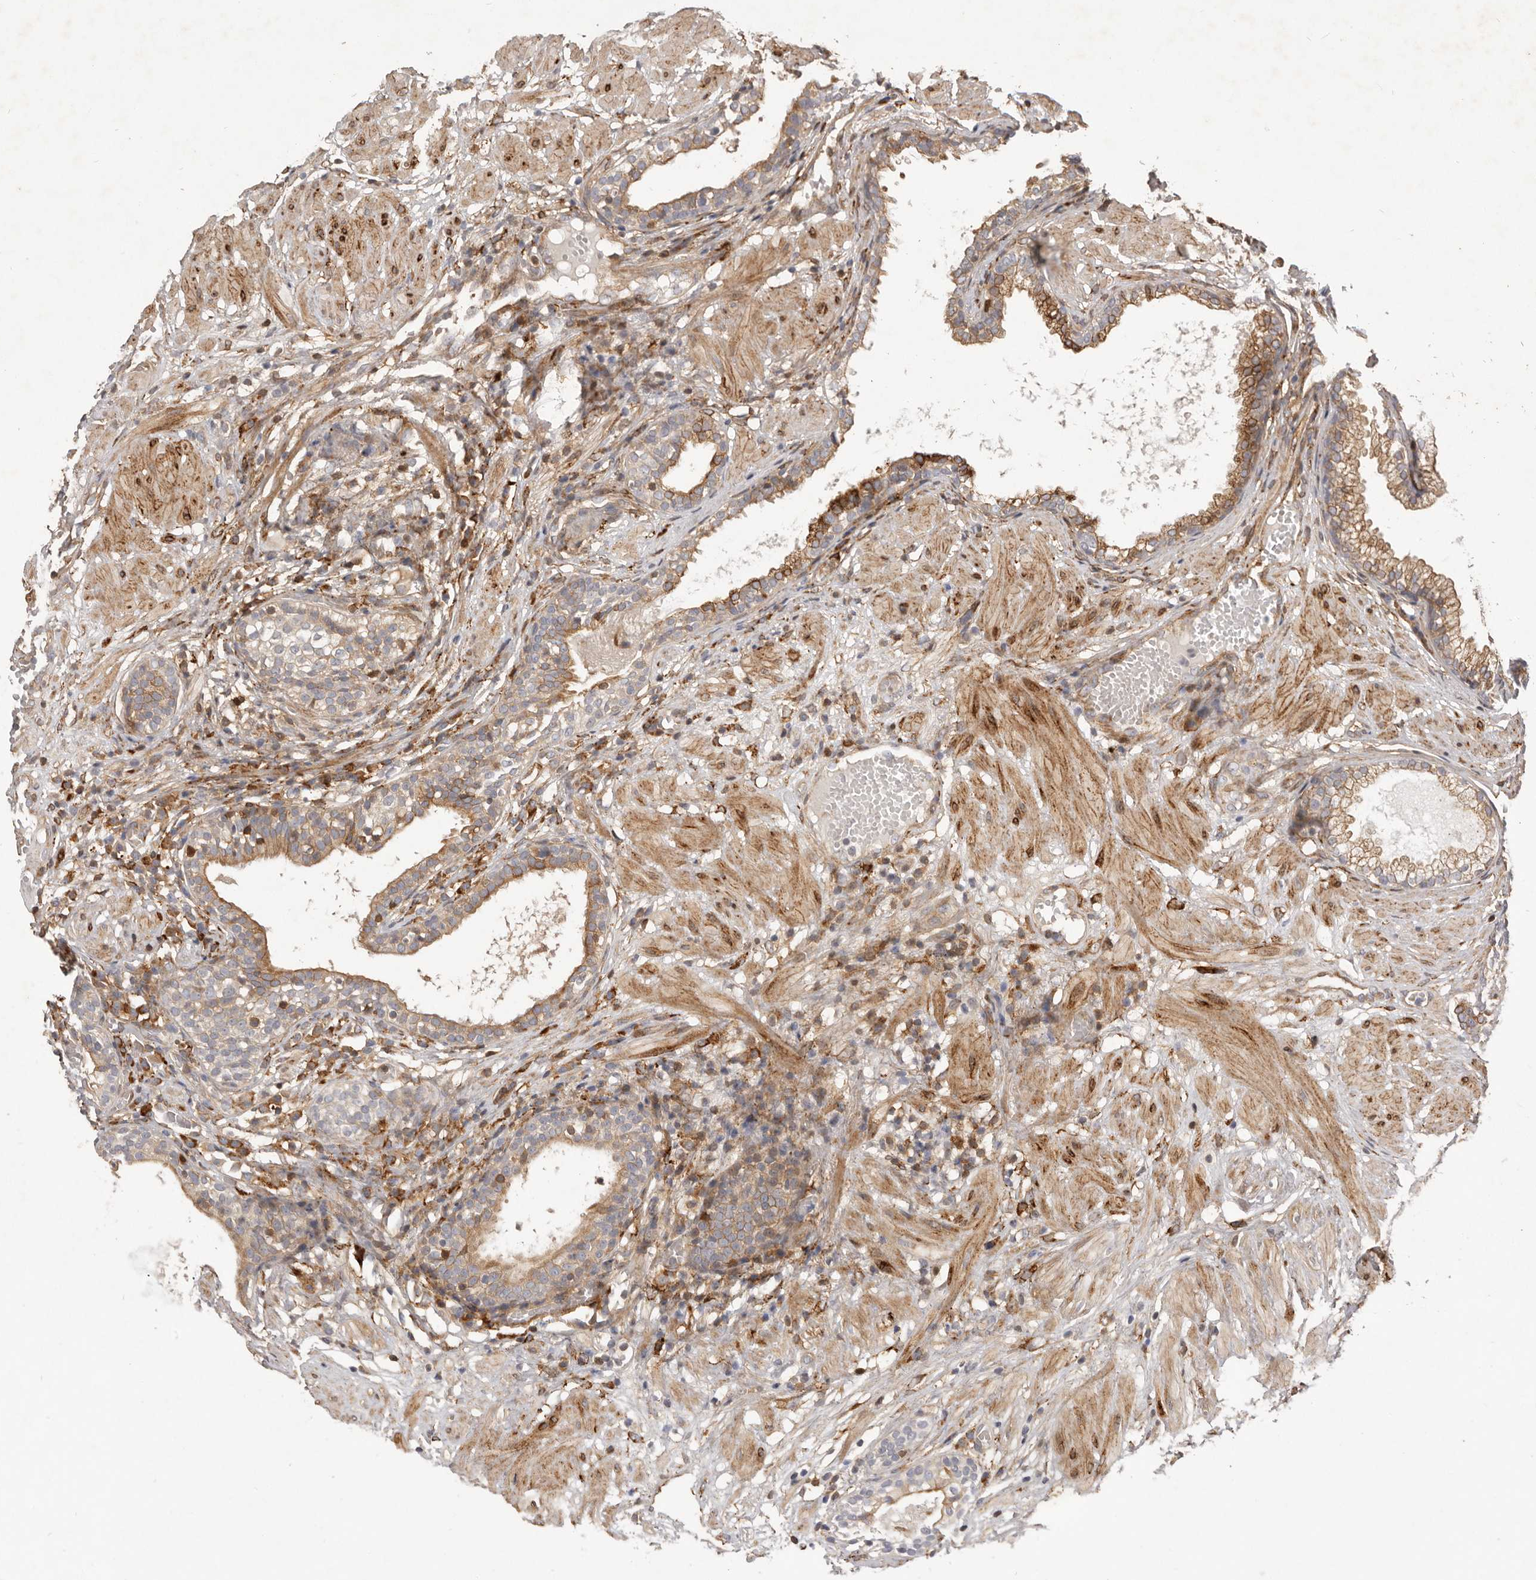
{"staining": {"intensity": "moderate", "quantity": ">75%", "location": "cytoplasmic/membranous"}, "tissue": "prostate cancer", "cell_type": "Tumor cells", "image_type": "cancer", "snomed": [{"axis": "morphology", "description": "Adenocarcinoma, Low grade"}, {"axis": "topography", "description": "Prostate"}], "caption": "Brown immunohistochemical staining in prostate cancer (low-grade adenocarcinoma) demonstrates moderate cytoplasmic/membranous staining in about >75% of tumor cells.", "gene": "WDTC1", "patient": {"sex": "male", "age": 88}}